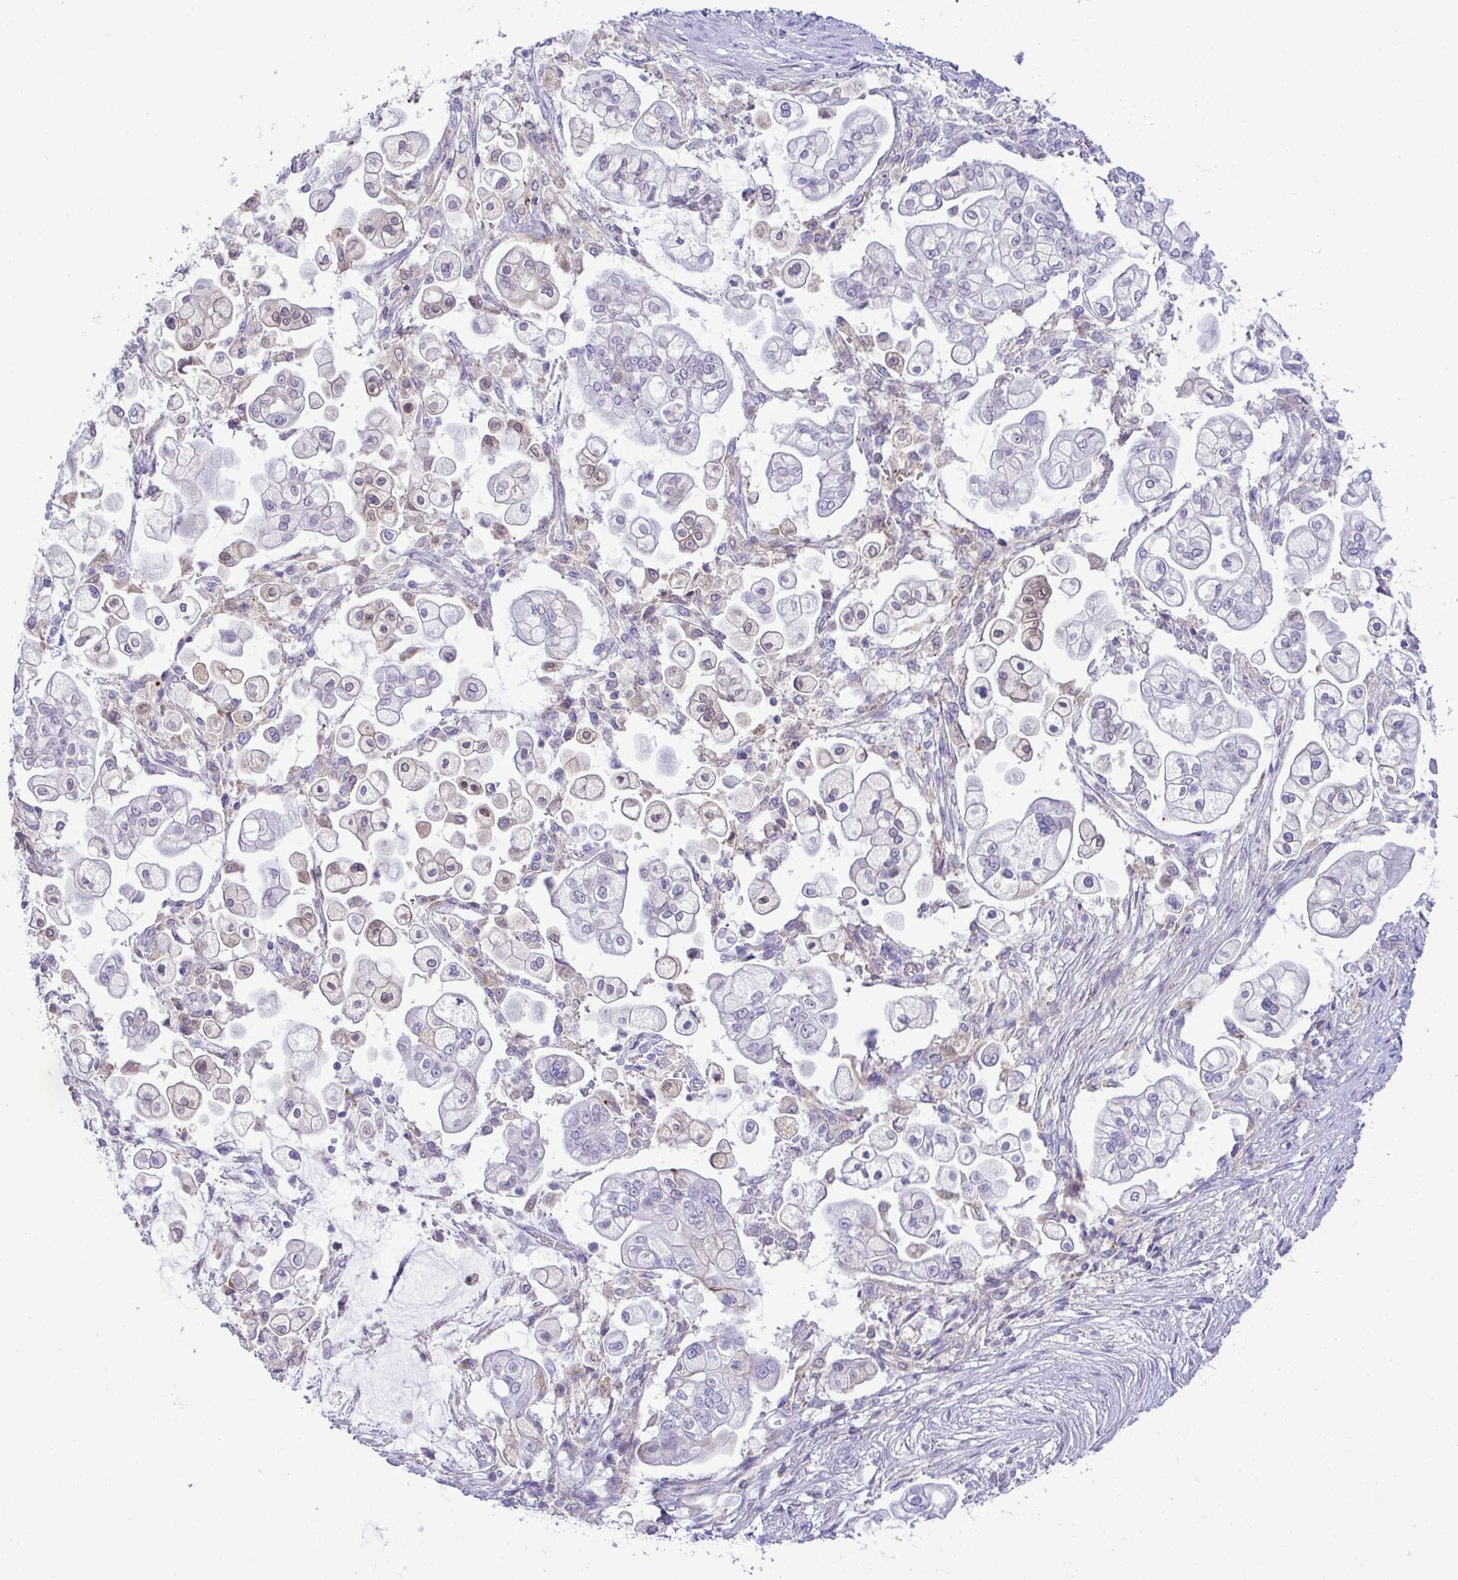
{"staining": {"intensity": "negative", "quantity": "none", "location": "none"}, "tissue": "pancreatic cancer", "cell_type": "Tumor cells", "image_type": "cancer", "snomed": [{"axis": "morphology", "description": "Adenocarcinoma, NOS"}, {"axis": "topography", "description": "Pancreas"}], "caption": "Human pancreatic adenocarcinoma stained for a protein using IHC displays no staining in tumor cells.", "gene": "RGPD5", "patient": {"sex": "female", "age": 69}}